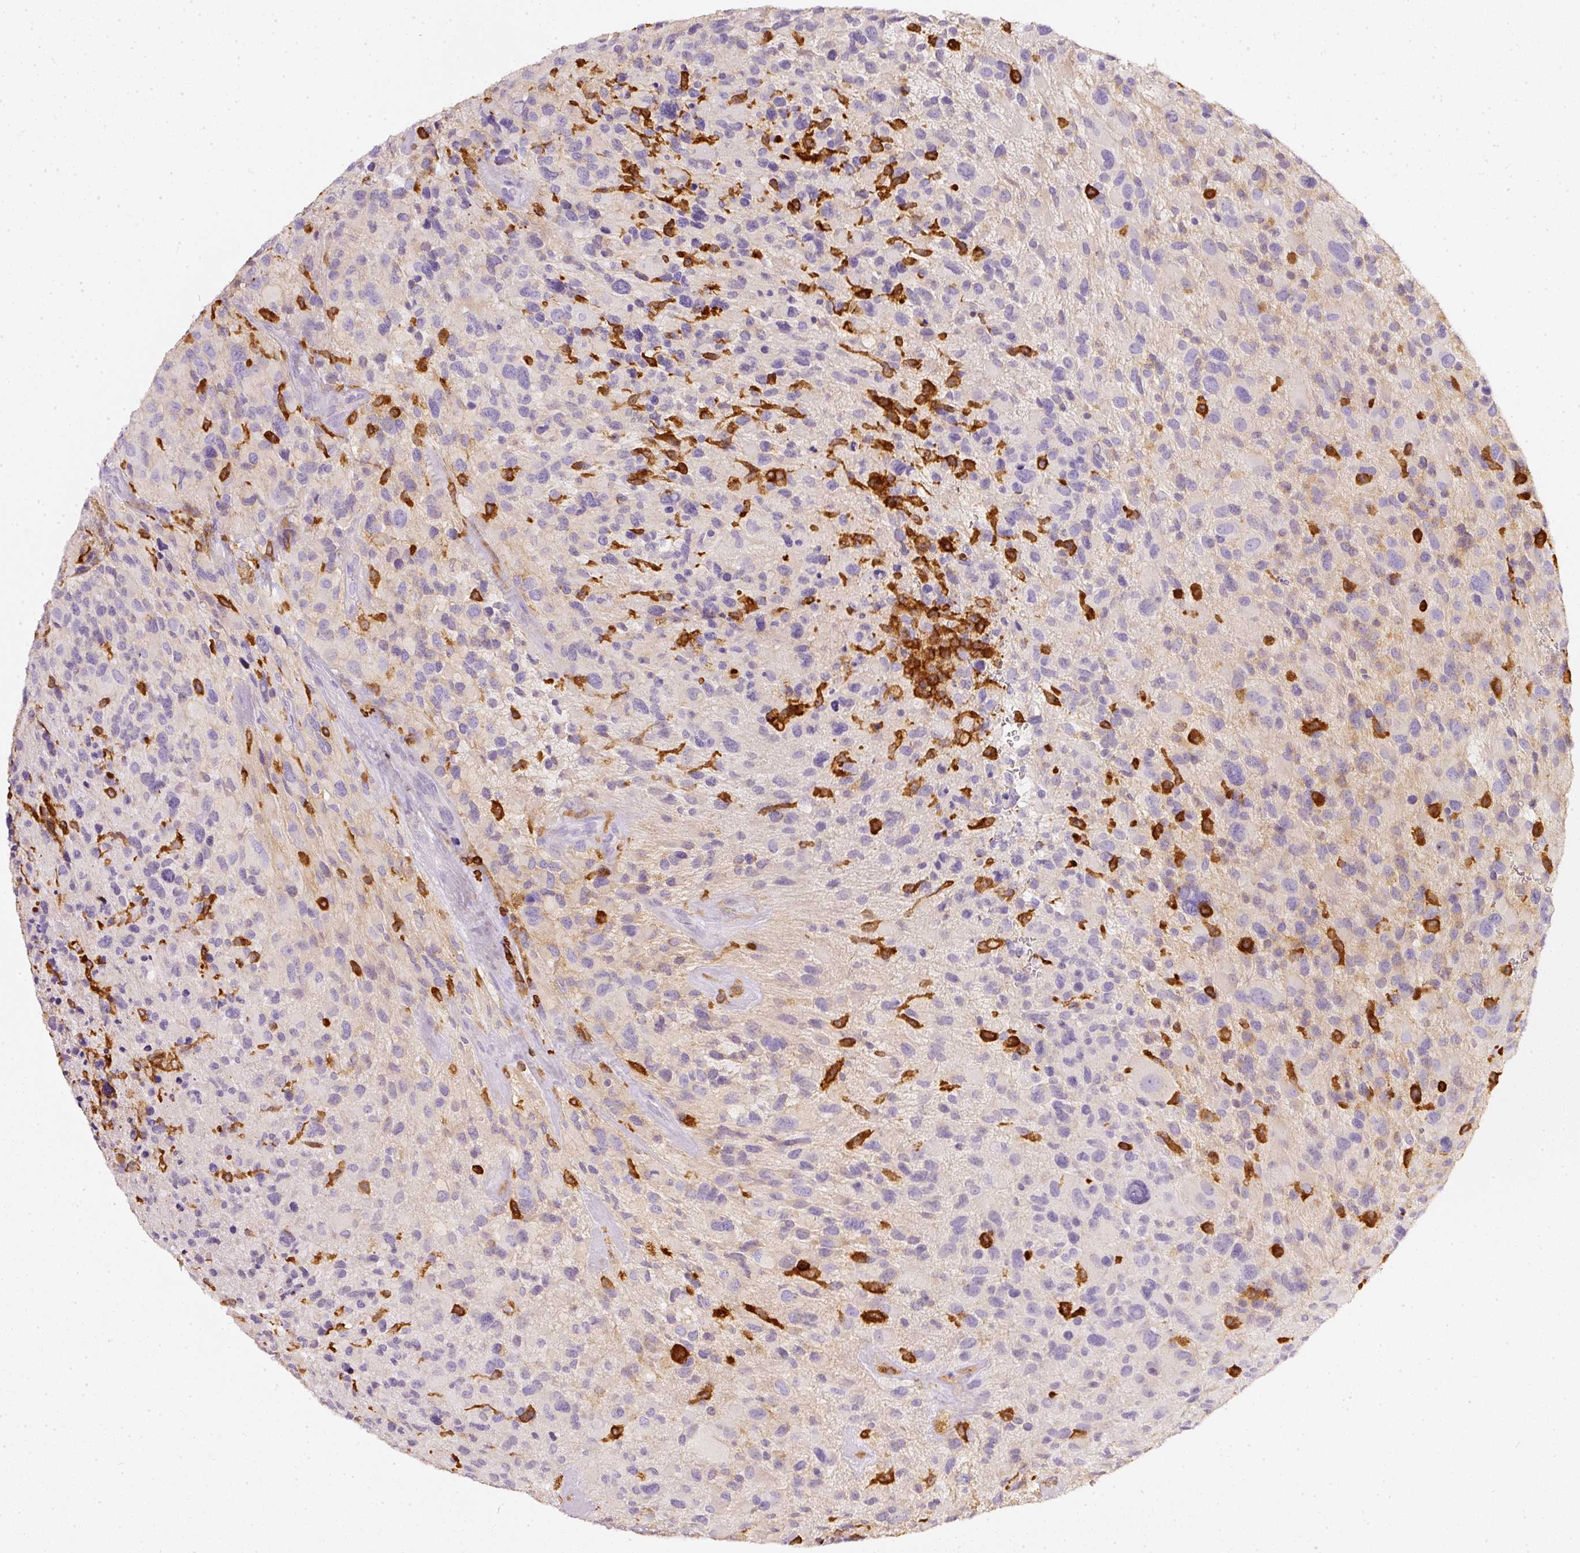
{"staining": {"intensity": "negative", "quantity": "none", "location": "none"}, "tissue": "glioma", "cell_type": "Tumor cells", "image_type": "cancer", "snomed": [{"axis": "morphology", "description": "Glioma, malignant, High grade"}, {"axis": "topography", "description": "Brain"}], "caption": "Immunohistochemical staining of glioma shows no significant positivity in tumor cells. The staining is performed using DAB (3,3'-diaminobenzidine) brown chromogen with nuclei counter-stained in using hematoxylin.", "gene": "EVL", "patient": {"sex": "female", "age": 67}}